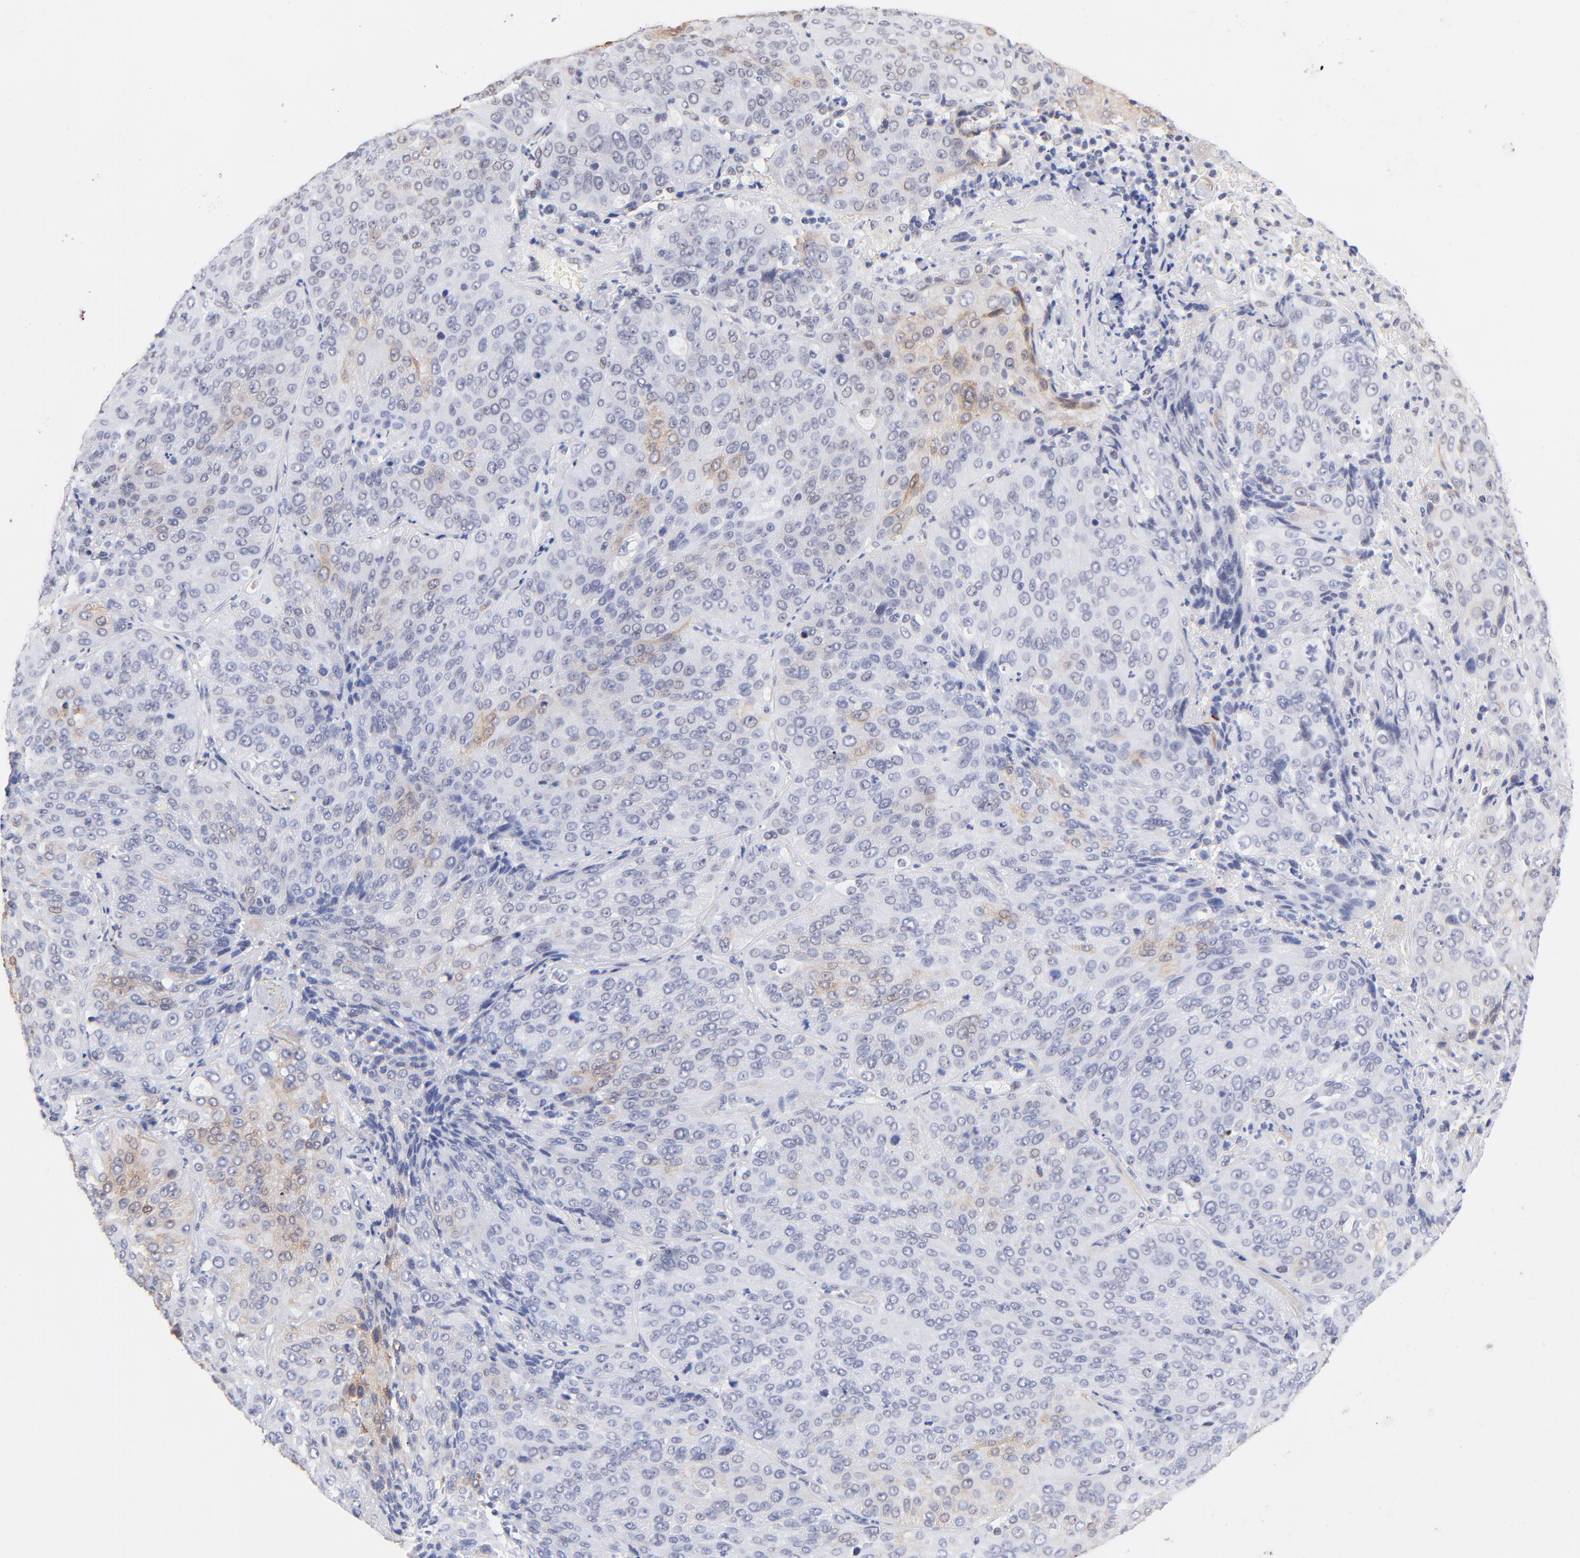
{"staining": {"intensity": "weak", "quantity": "<25%", "location": "cytoplasmic/membranous"}, "tissue": "lung cancer", "cell_type": "Tumor cells", "image_type": "cancer", "snomed": [{"axis": "morphology", "description": "Squamous cell carcinoma, NOS"}, {"axis": "topography", "description": "Lung"}], "caption": "The image exhibits no significant expression in tumor cells of lung cancer (squamous cell carcinoma).", "gene": "ZNF74", "patient": {"sex": "male", "age": 54}}